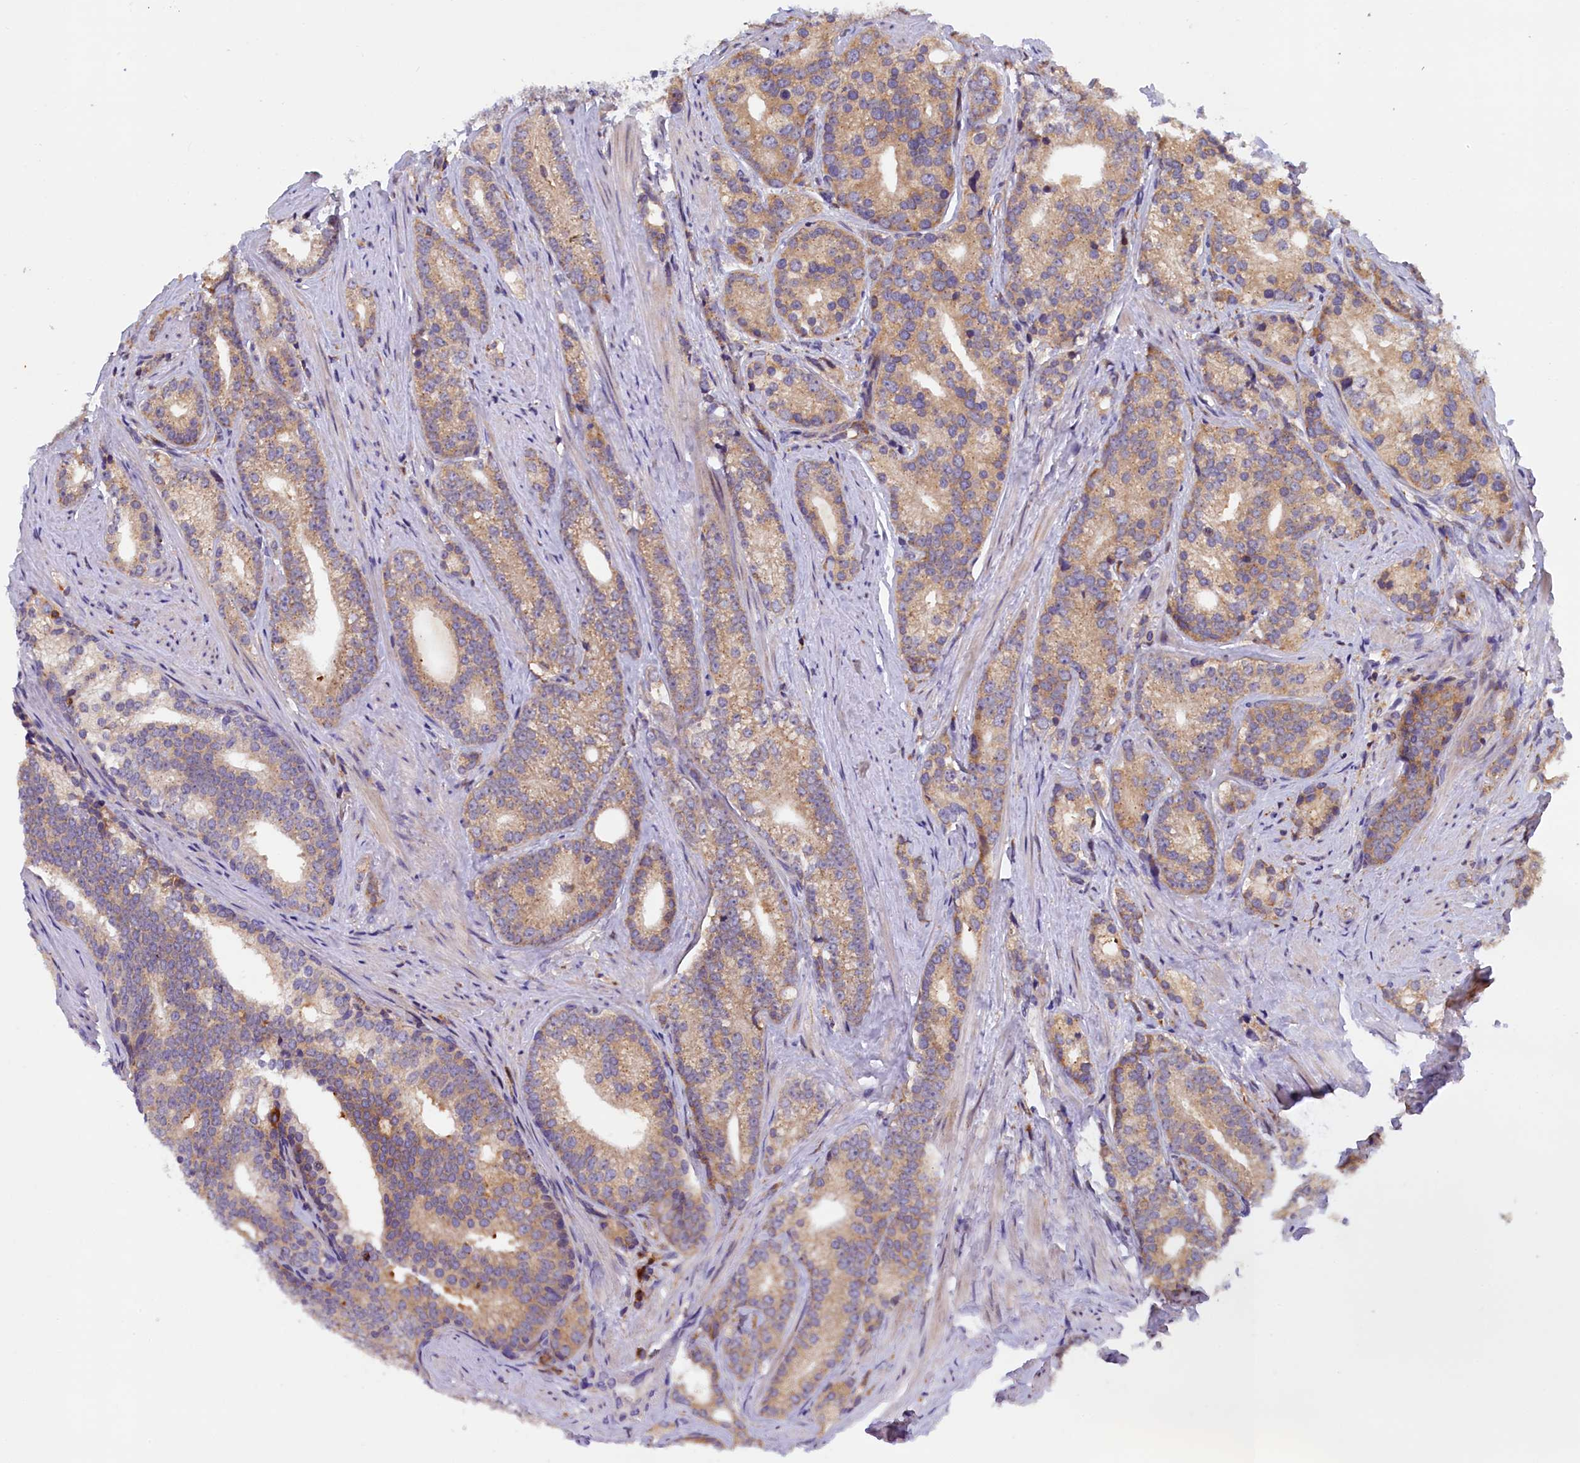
{"staining": {"intensity": "weak", "quantity": ">75%", "location": "cytoplasmic/membranous"}, "tissue": "prostate cancer", "cell_type": "Tumor cells", "image_type": "cancer", "snomed": [{"axis": "morphology", "description": "Adenocarcinoma, Low grade"}, {"axis": "topography", "description": "Prostate"}], "caption": "Brown immunohistochemical staining in prostate cancer reveals weak cytoplasmic/membranous expression in approximately >75% of tumor cells.", "gene": "NAIP", "patient": {"sex": "male", "age": 71}}